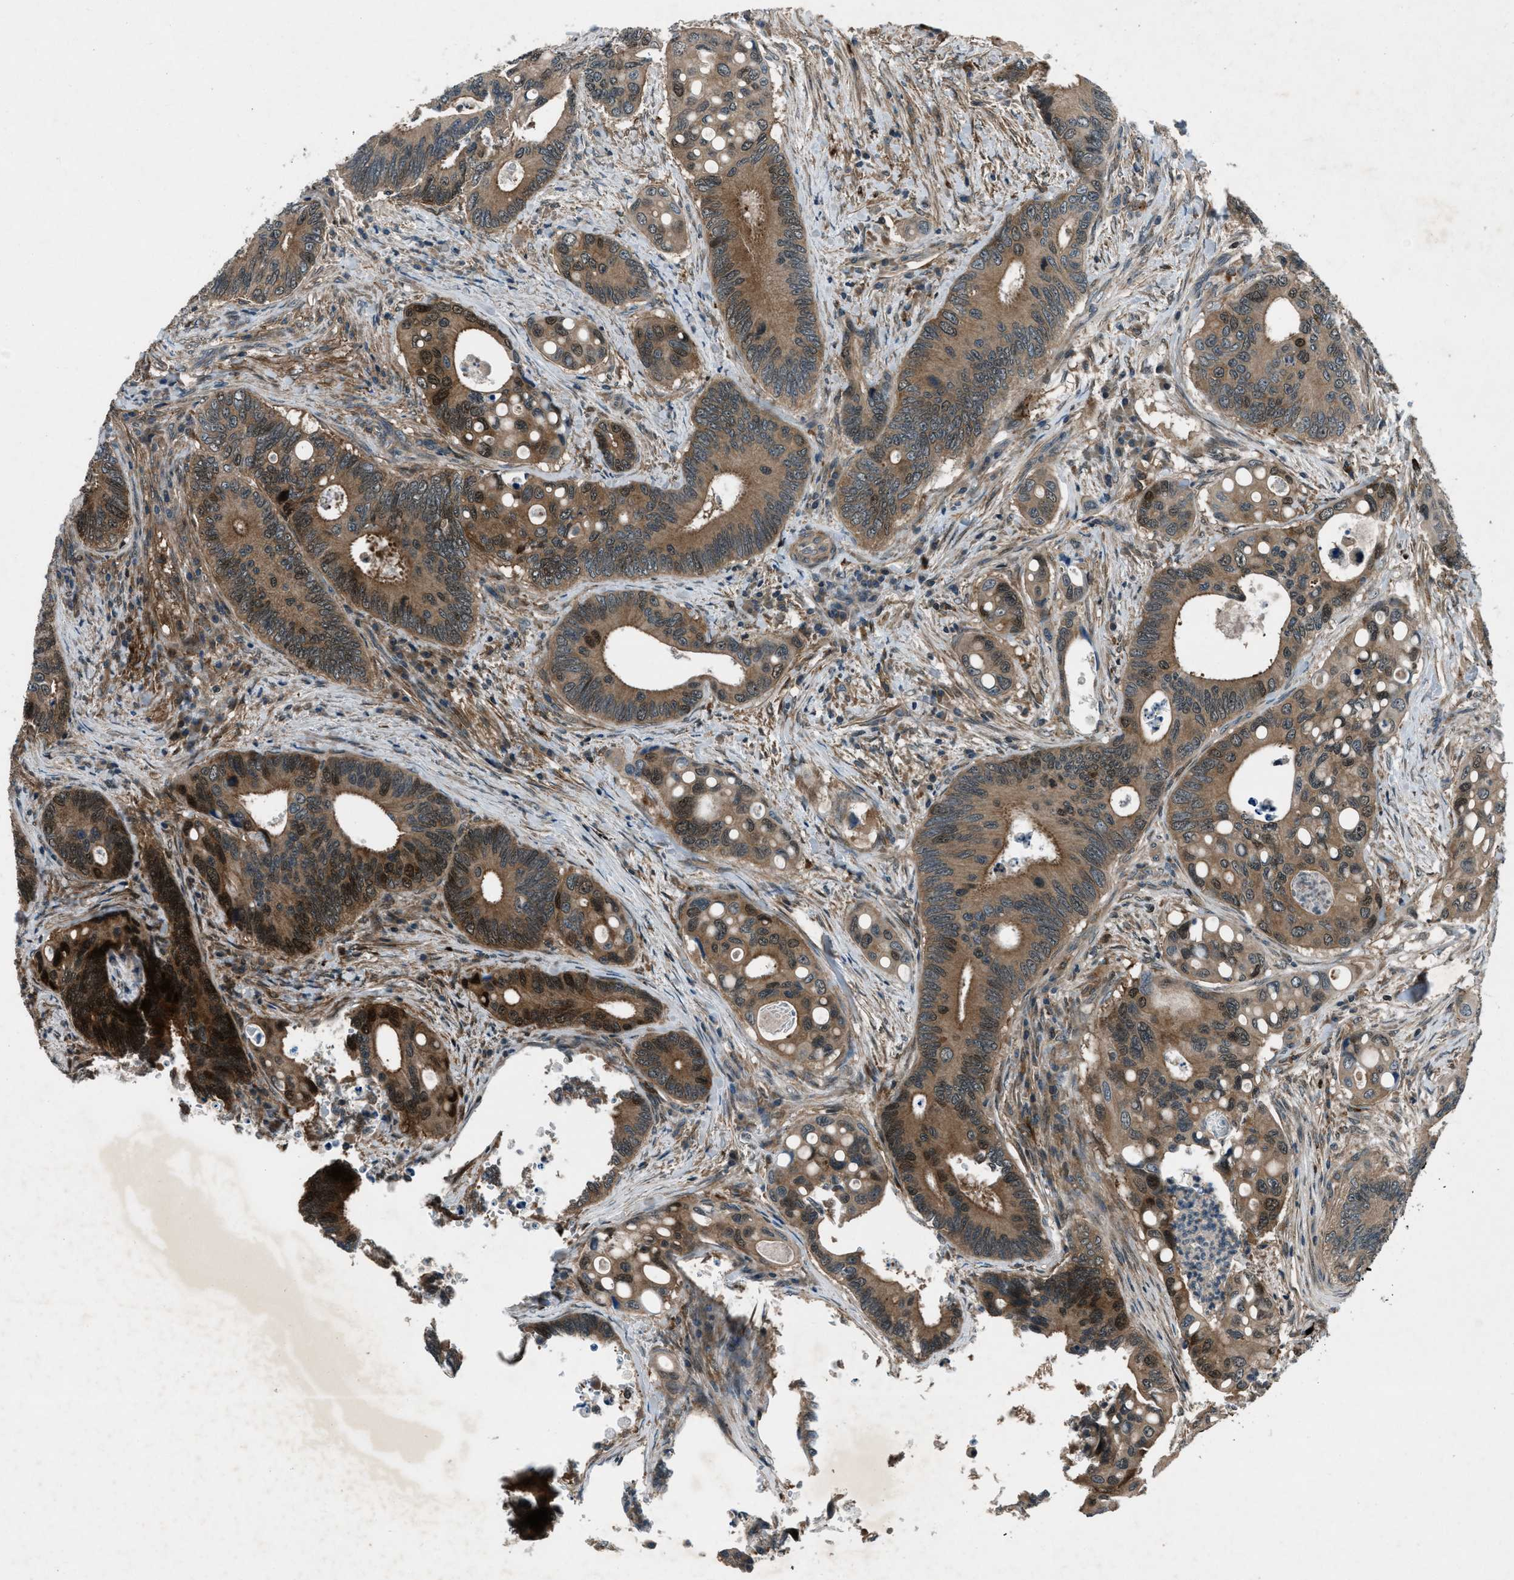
{"staining": {"intensity": "moderate", "quantity": ">75%", "location": "cytoplasmic/membranous,nuclear"}, "tissue": "colorectal cancer", "cell_type": "Tumor cells", "image_type": "cancer", "snomed": [{"axis": "morphology", "description": "Inflammation, NOS"}, {"axis": "morphology", "description": "Adenocarcinoma, NOS"}, {"axis": "topography", "description": "Colon"}], "caption": "Human adenocarcinoma (colorectal) stained for a protein (brown) reveals moderate cytoplasmic/membranous and nuclear positive expression in about >75% of tumor cells.", "gene": "EPSTI1", "patient": {"sex": "male", "age": 72}}